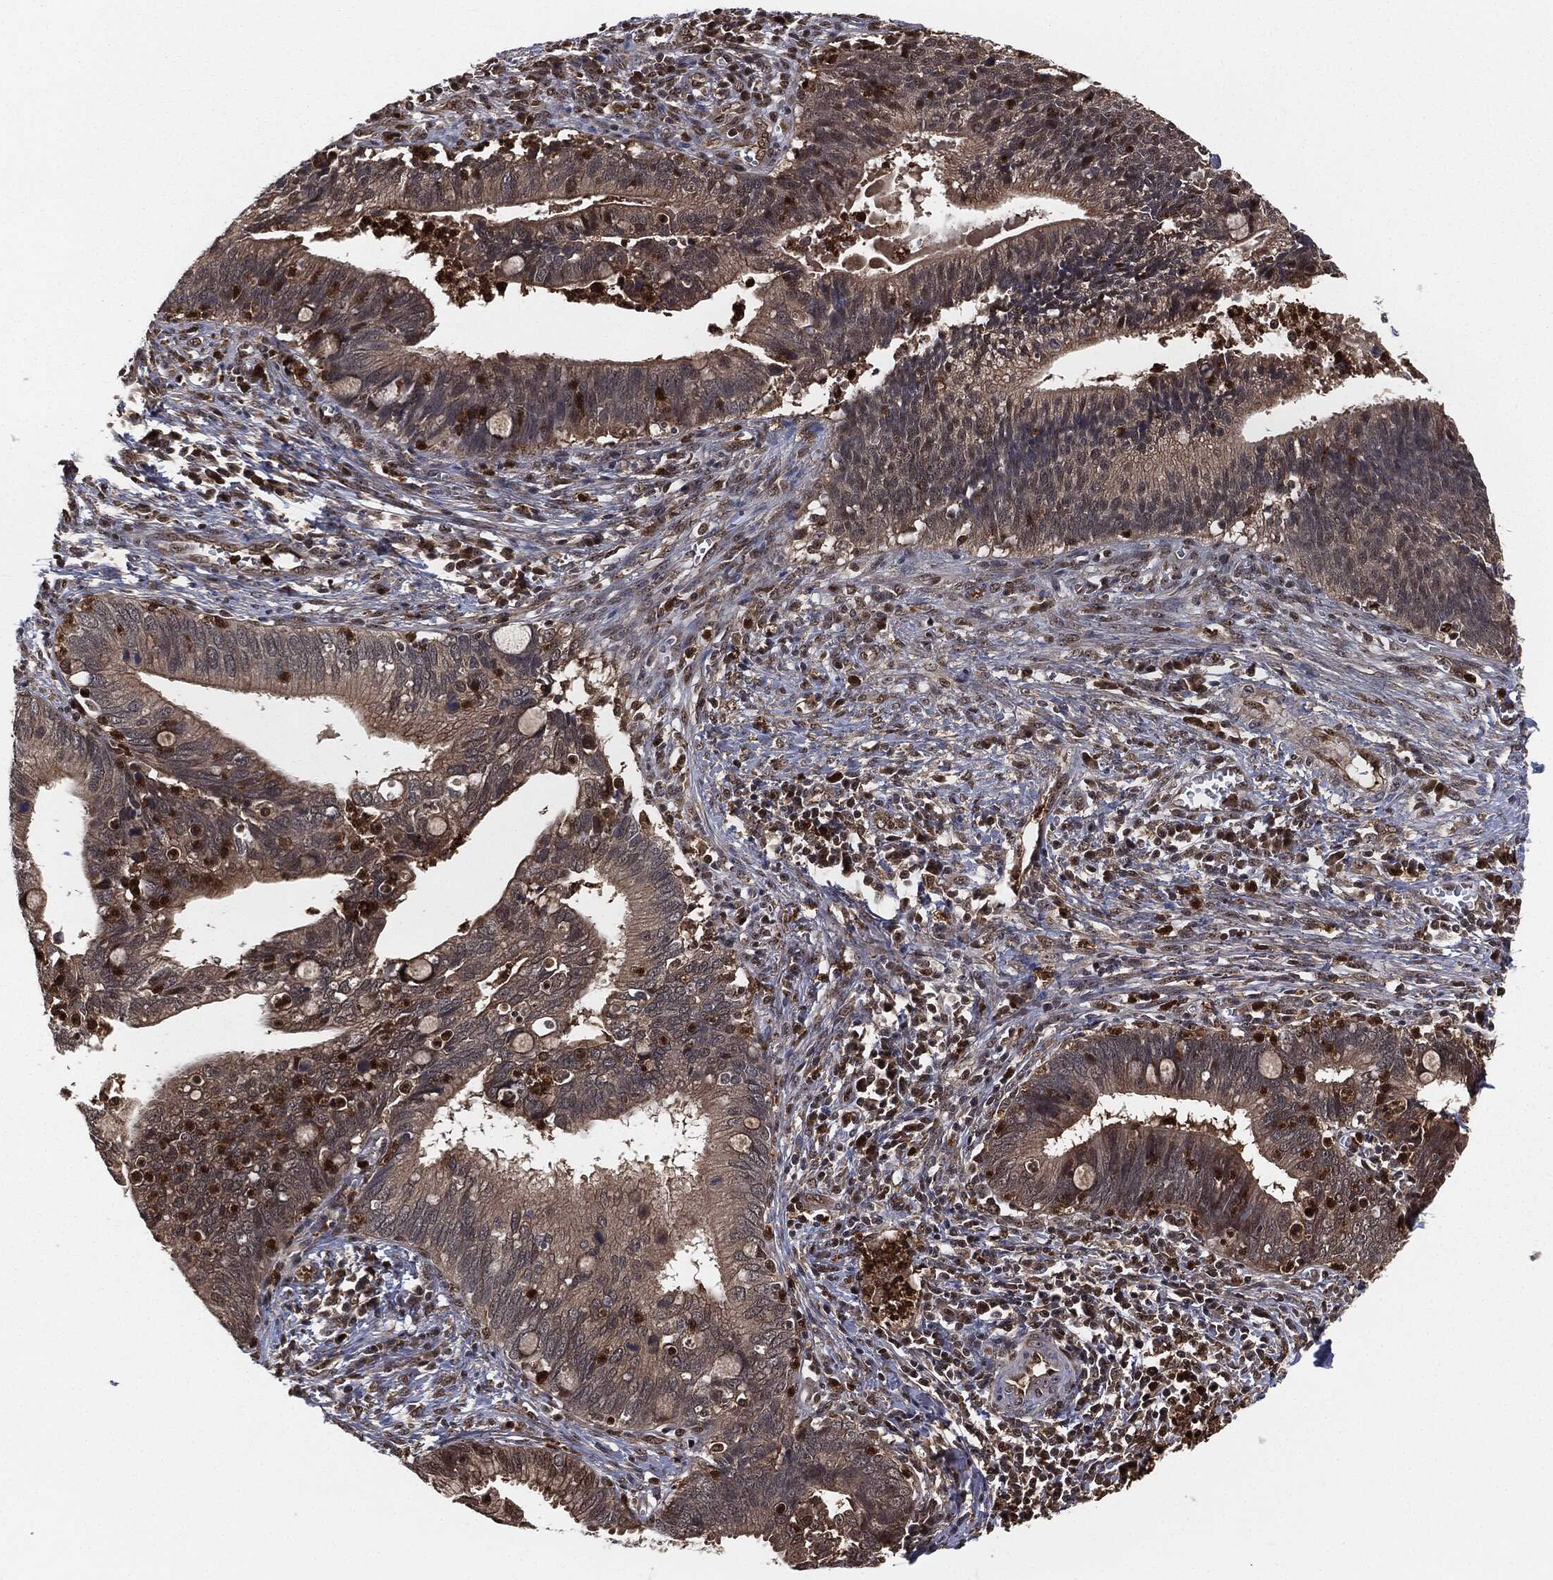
{"staining": {"intensity": "negative", "quantity": "none", "location": "none"}, "tissue": "cervical cancer", "cell_type": "Tumor cells", "image_type": "cancer", "snomed": [{"axis": "morphology", "description": "Adenocarcinoma, NOS"}, {"axis": "topography", "description": "Cervix"}], "caption": "Tumor cells show no significant protein expression in cervical cancer (adenocarcinoma).", "gene": "CAPRIN2", "patient": {"sex": "female", "age": 42}}